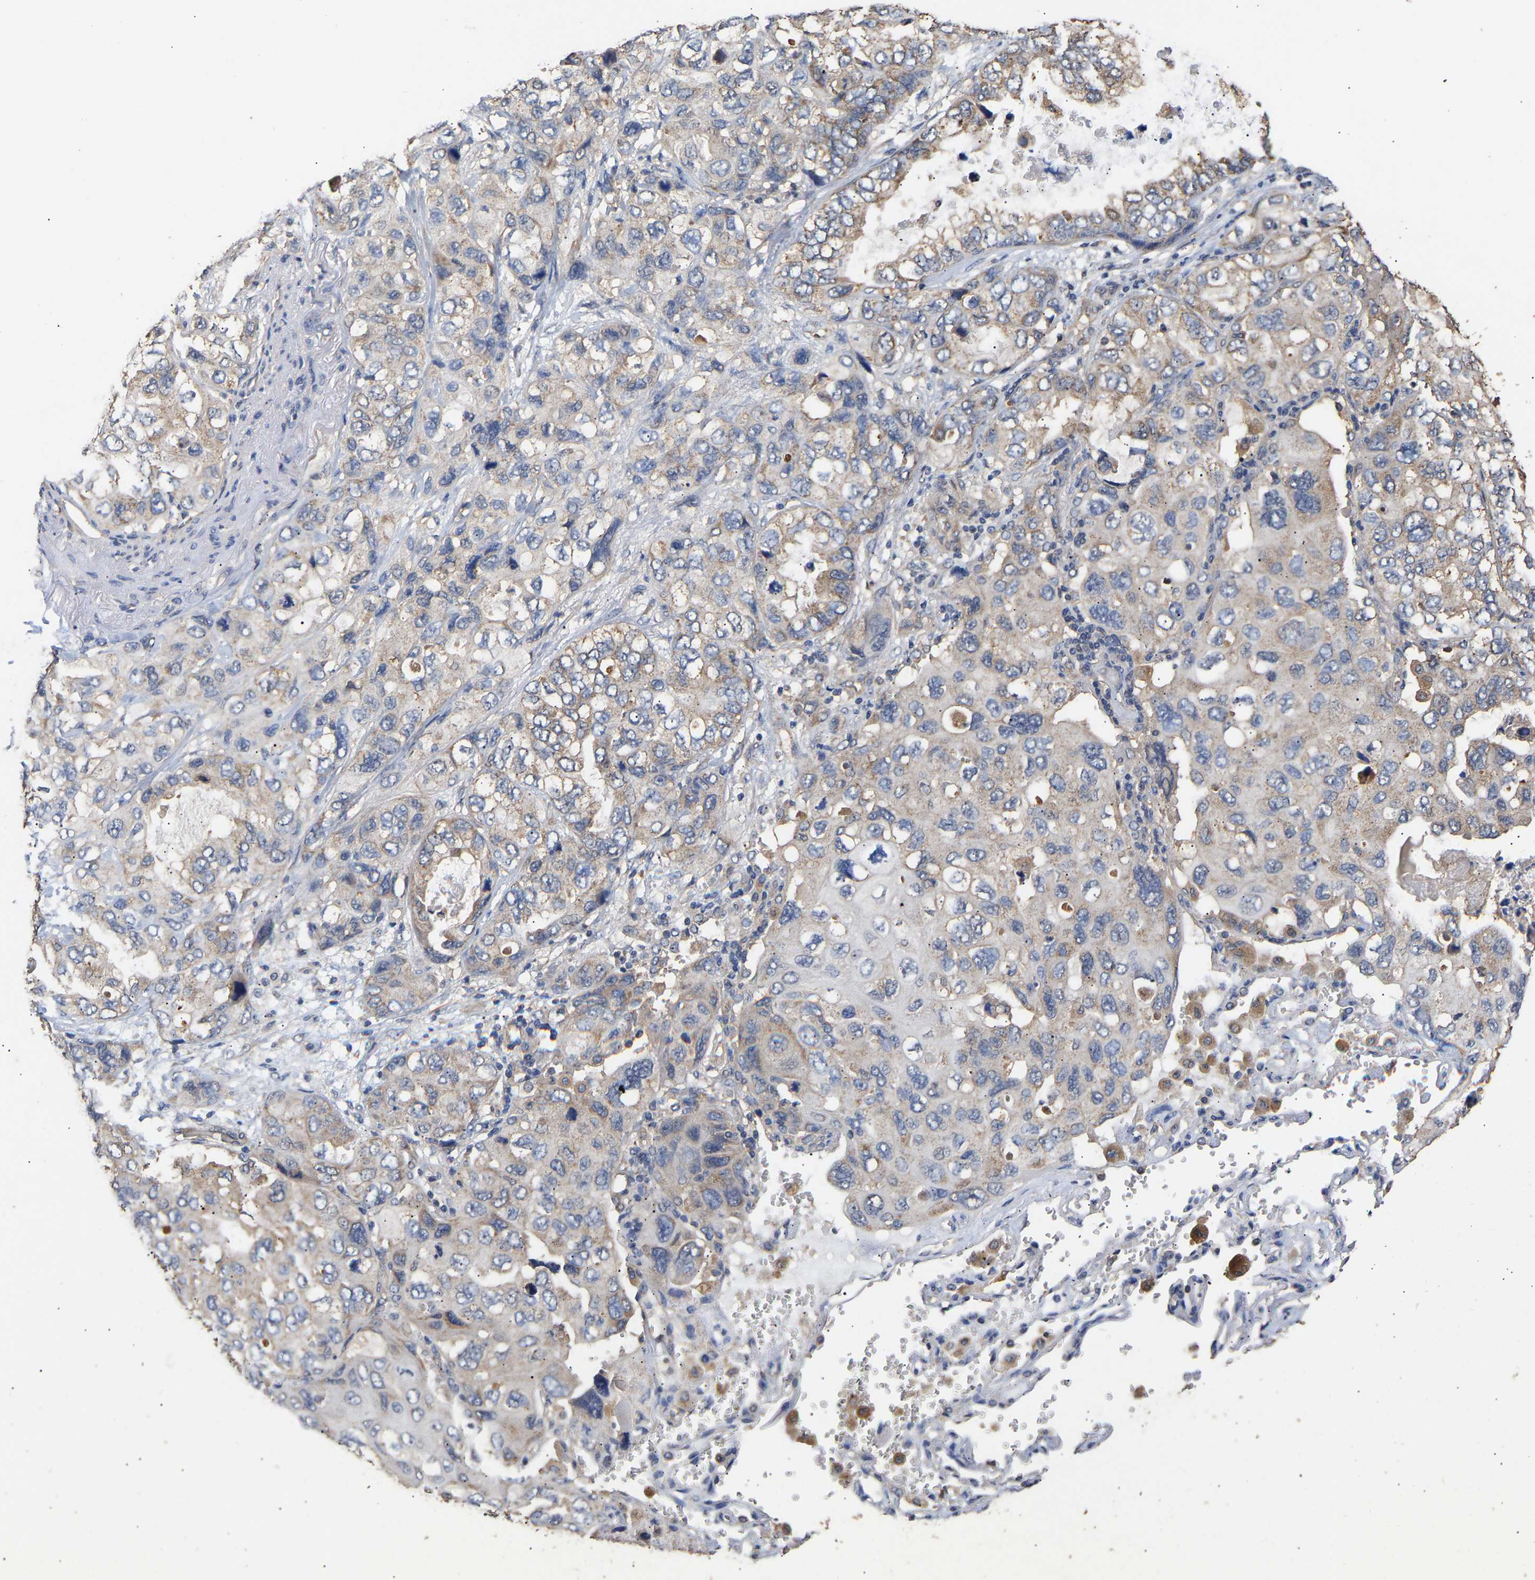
{"staining": {"intensity": "weak", "quantity": "25%-75%", "location": "cytoplasmic/membranous"}, "tissue": "lung cancer", "cell_type": "Tumor cells", "image_type": "cancer", "snomed": [{"axis": "morphology", "description": "Squamous cell carcinoma, NOS"}, {"axis": "topography", "description": "Lung"}], "caption": "Lung cancer (squamous cell carcinoma) stained with DAB IHC demonstrates low levels of weak cytoplasmic/membranous positivity in approximately 25%-75% of tumor cells. Nuclei are stained in blue.", "gene": "ZNF26", "patient": {"sex": "female", "age": 73}}